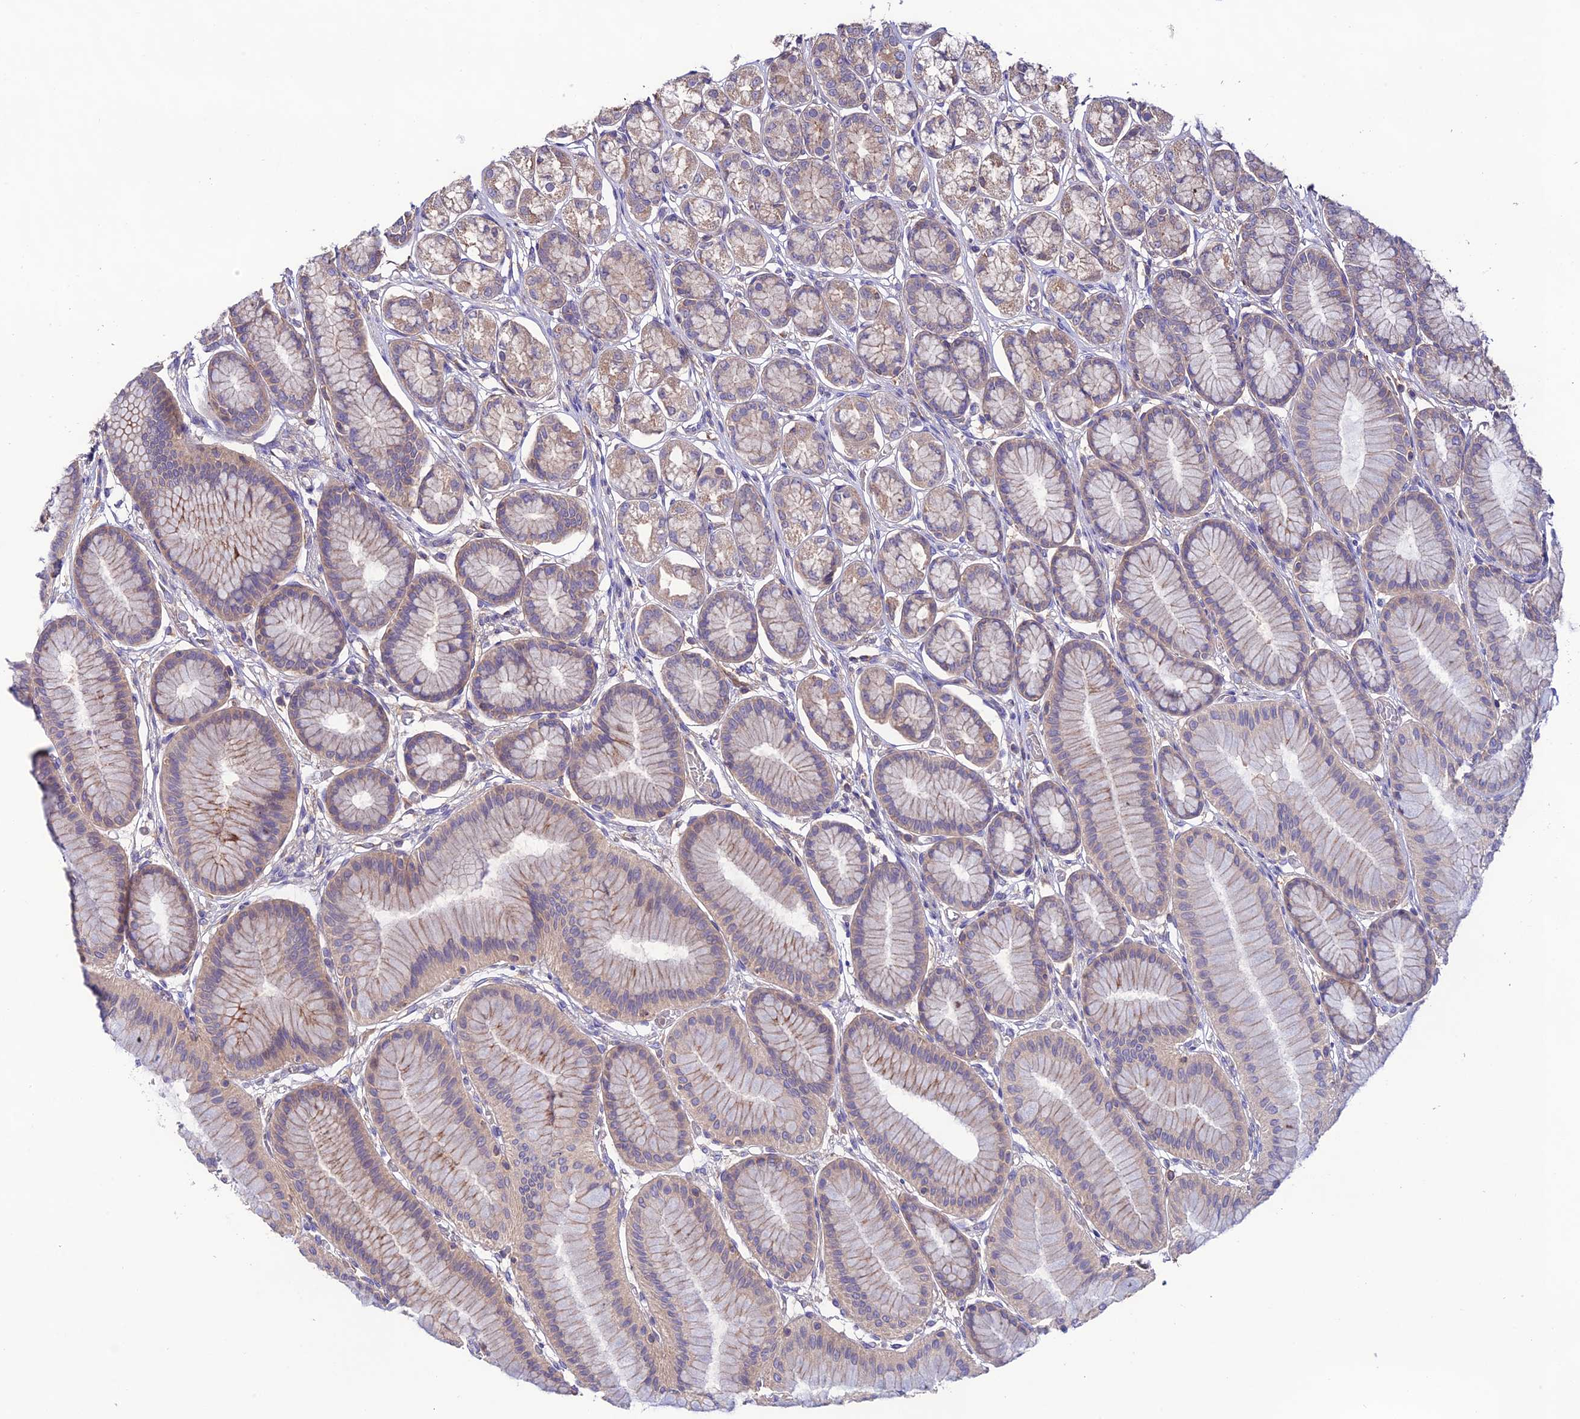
{"staining": {"intensity": "weak", "quantity": "25%-75%", "location": "cytoplasmic/membranous"}, "tissue": "stomach", "cell_type": "Glandular cells", "image_type": "normal", "snomed": [{"axis": "morphology", "description": "Normal tissue, NOS"}, {"axis": "morphology", "description": "Adenocarcinoma, NOS"}, {"axis": "morphology", "description": "Adenocarcinoma, High grade"}, {"axis": "topography", "description": "Stomach, upper"}, {"axis": "topography", "description": "Stomach"}], "caption": "A micrograph of human stomach stained for a protein reveals weak cytoplasmic/membranous brown staining in glandular cells.", "gene": "BRME1", "patient": {"sex": "female", "age": 65}}